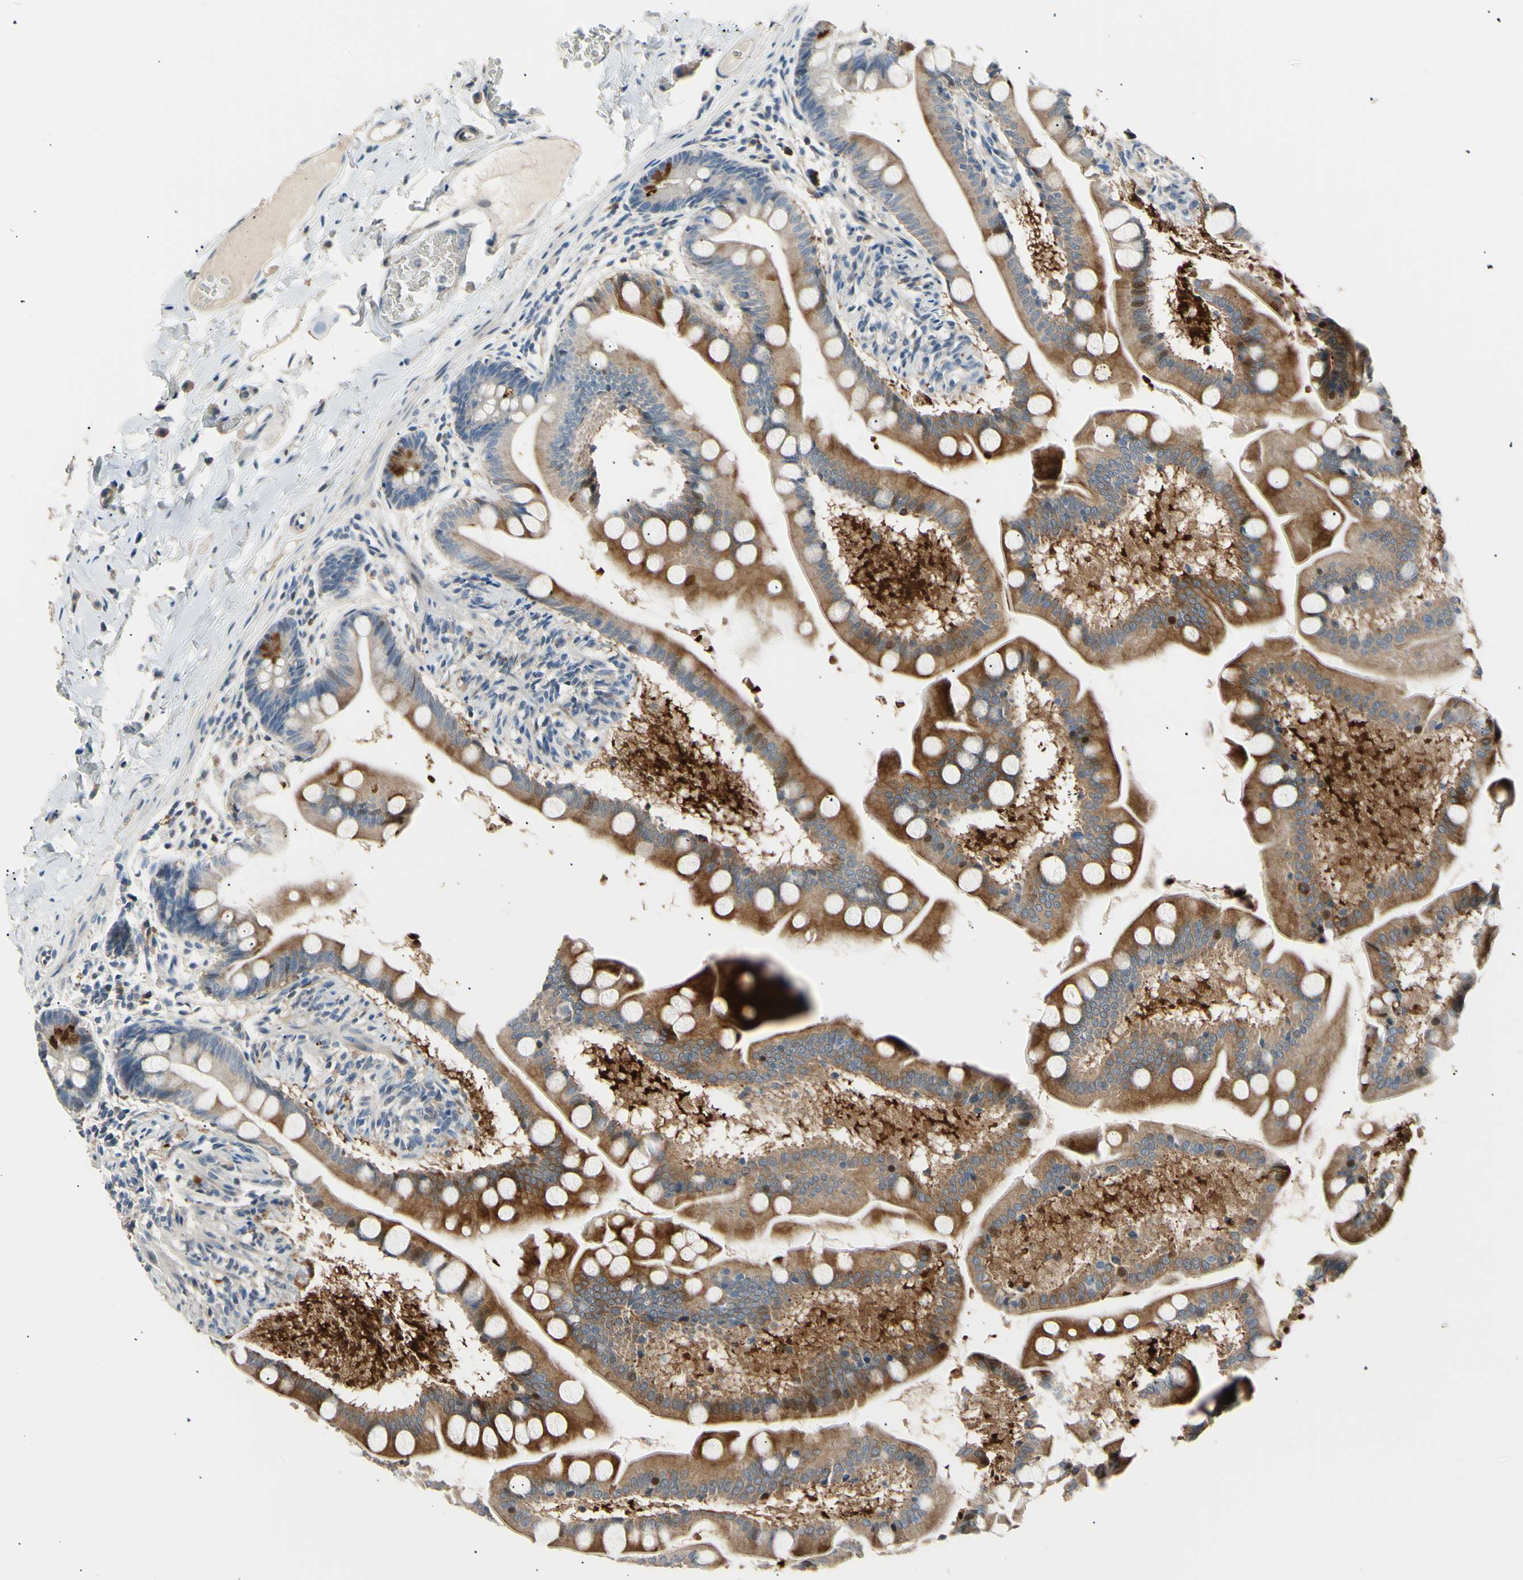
{"staining": {"intensity": "moderate", "quantity": "<25%", "location": "cytoplasmic/membranous"}, "tissue": "small intestine", "cell_type": "Glandular cells", "image_type": "normal", "snomed": [{"axis": "morphology", "description": "Normal tissue, NOS"}, {"axis": "topography", "description": "Small intestine"}], "caption": "A brown stain labels moderate cytoplasmic/membranous expression of a protein in glandular cells of unremarkable small intestine.", "gene": "LDLR", "patient": {"sex": "male", "age": 41}}